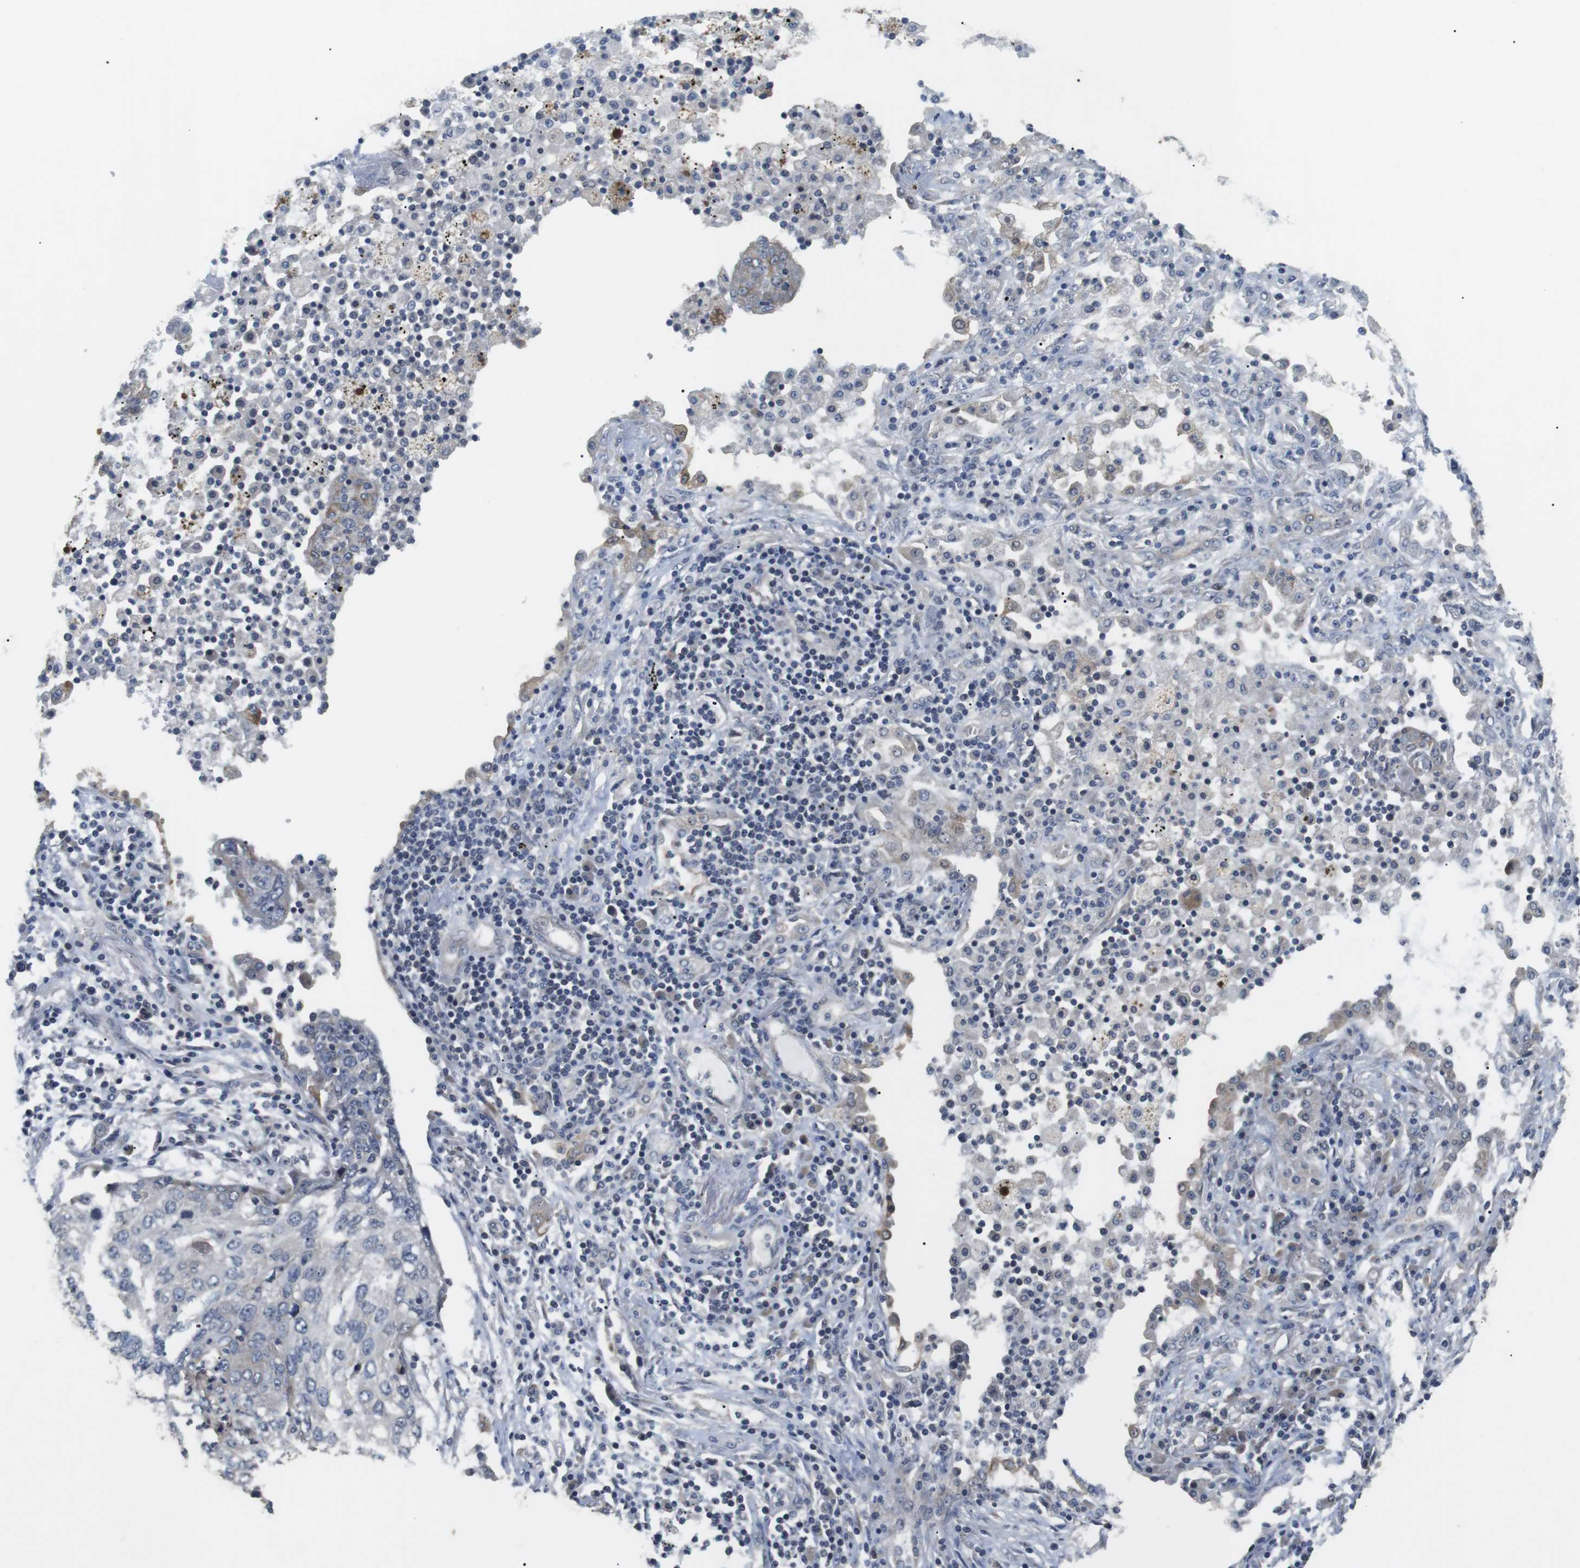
{"staining": {"intensity": "negative", "quantity": "none", "location": "none"}, "tissue": "lung cancer", "cell_type": "Tumor cells", "image_type": "cancer", "snomed": [{"axis": "morphology", "description": "Squamous cell carcinoma, NOS"}, {"axis": "topography", "description": "Lung"}], "caption": "A histopathology image of lung cancer (squamous cell carcinoma) stained for a protein demonstrates no brown staining in tumor cells.", "gene": "ADGRL3", "patient": {"sex": "female", "age": 63}}